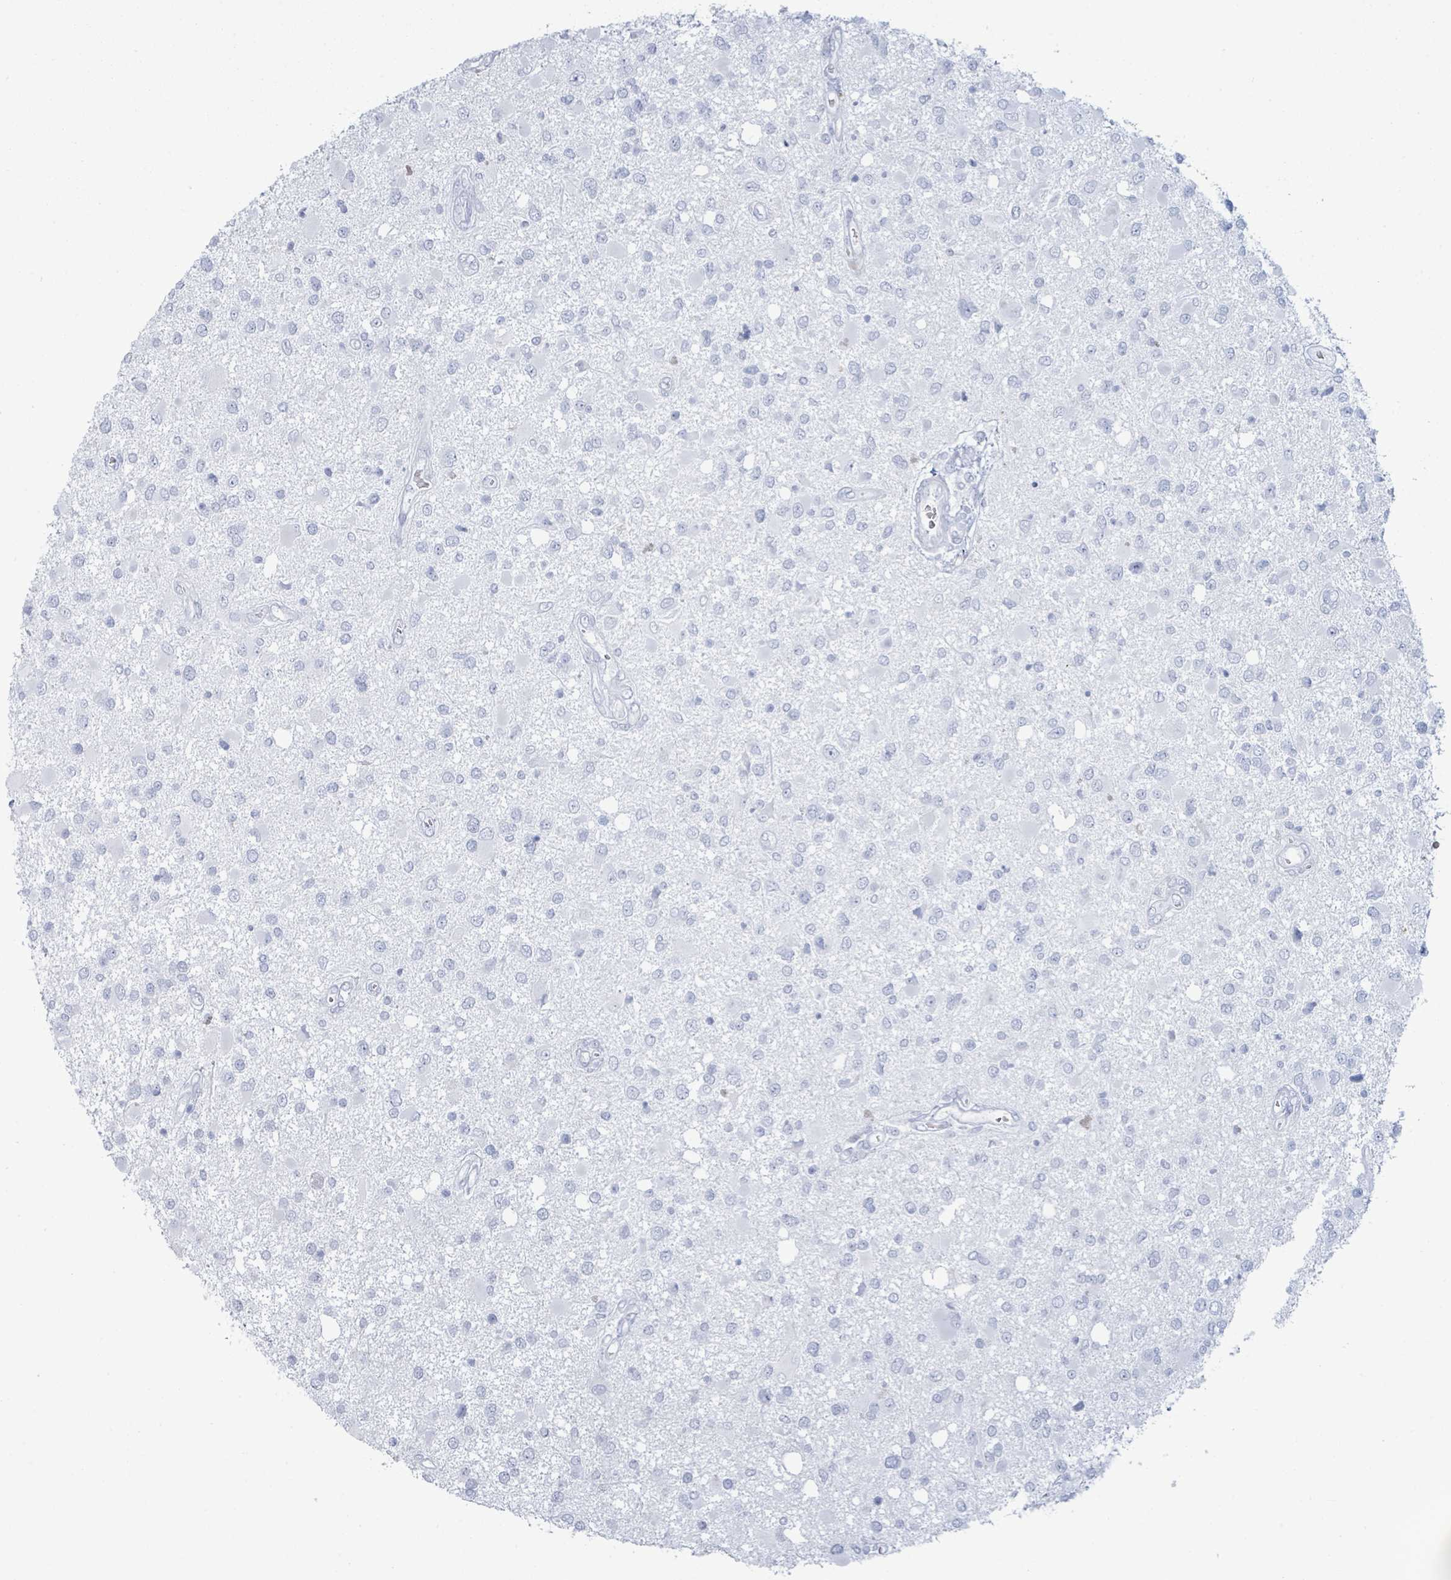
{"staining": {"intensity": "negative", "quantity": "none", "location": "none"}, "tissue": "glioma", "cell_type": "Tumor cells", "image_type": "cancer", "snomed": [{"axis": "morphology", "description": "Glioma, malignant, High grade"}, {"axis": "topography", "description": "Brain"}], "caption": "High magnification brightfield microscopy of malignant glioma (high-grade) stained with DAB (brown) and counterstained with hematoxylin (blue): tumor cells show no significant expression.", "gene": "PGA3", "patient": {"sex": "male", "age": 53}}